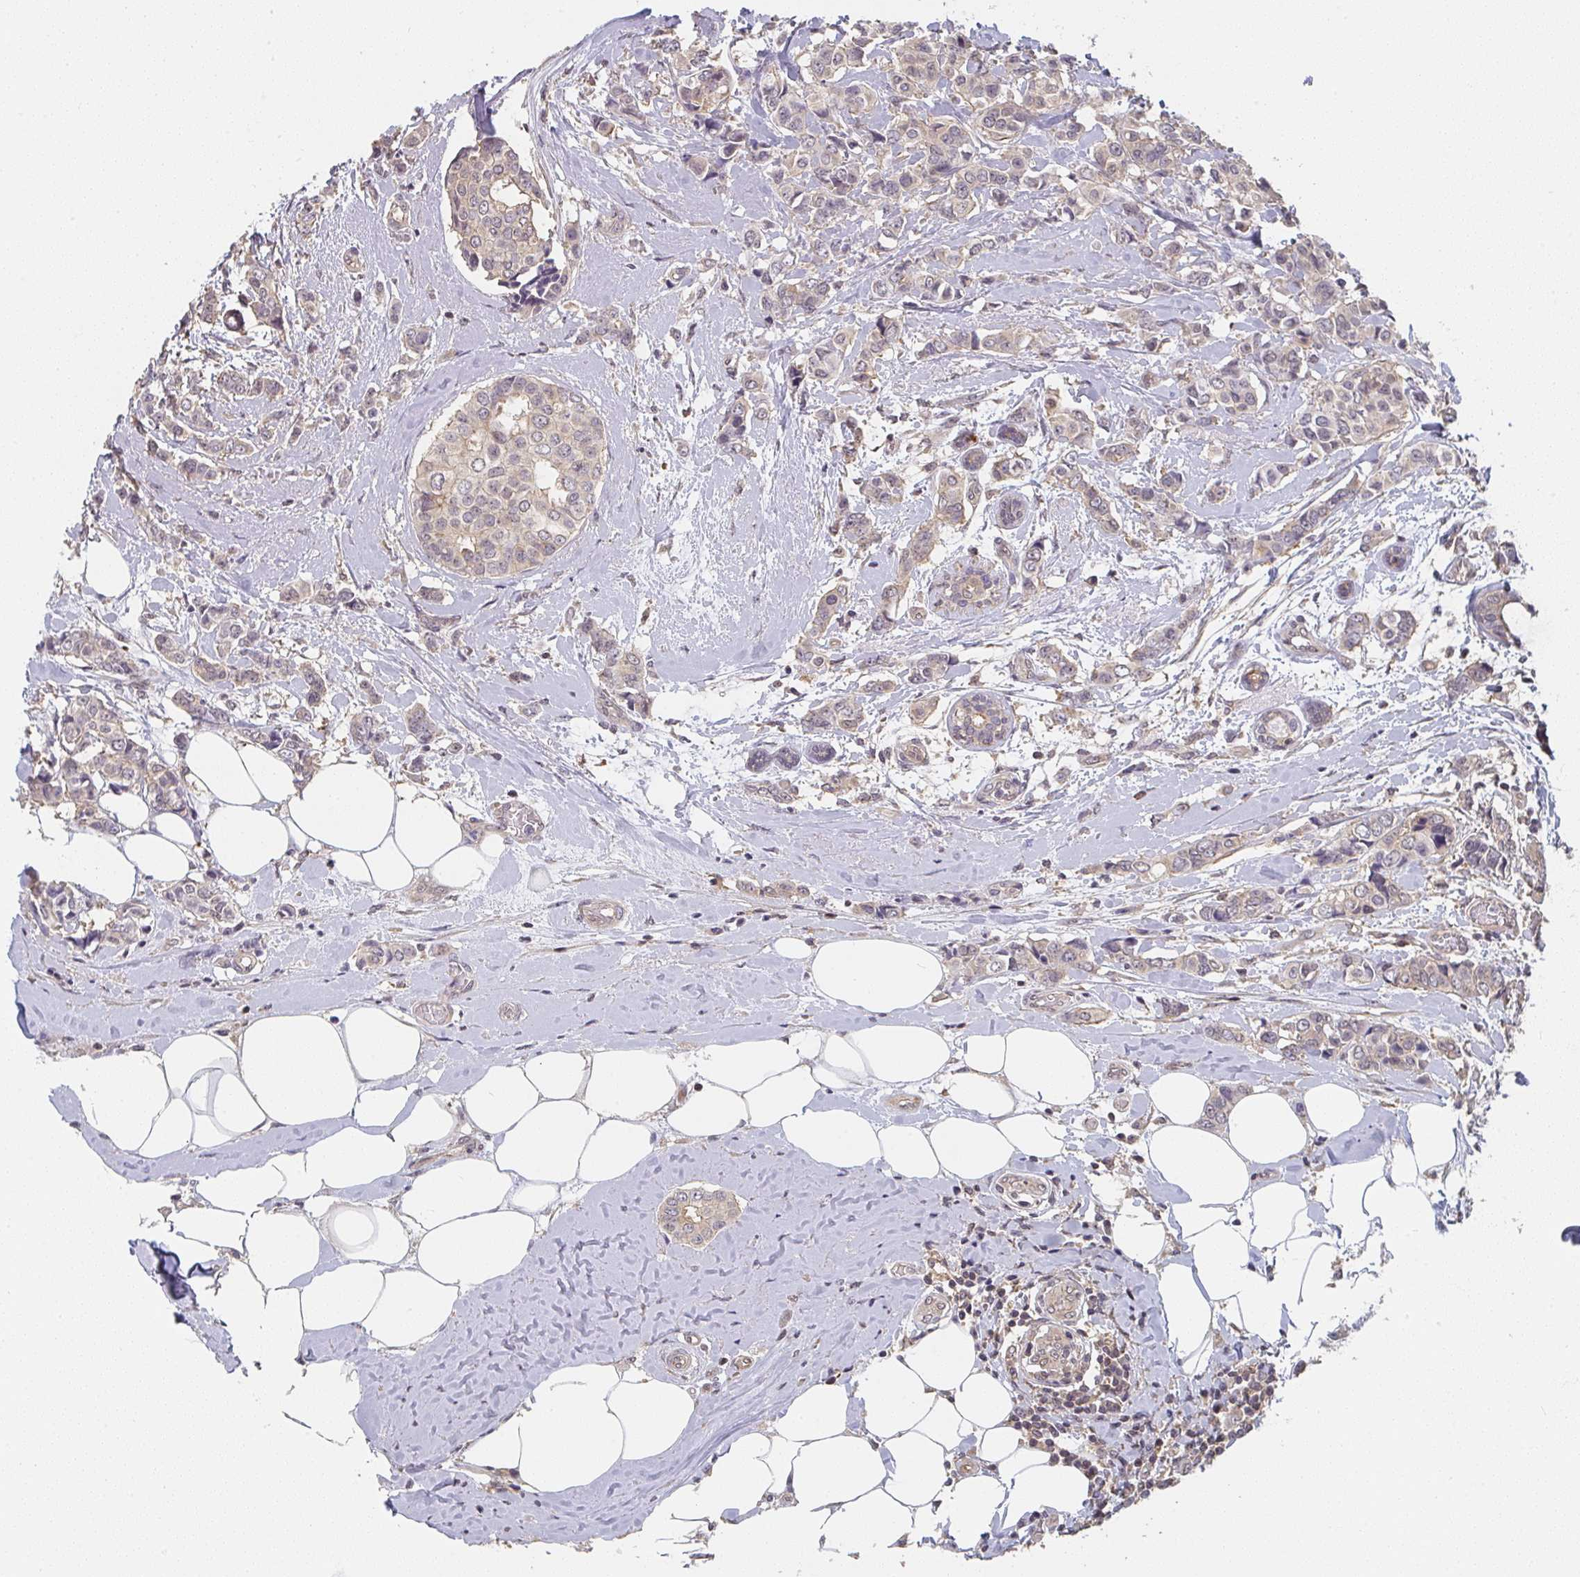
{"staining": {"intensity": "weak", "quantity": "<25%", "location": "cytoplasmic/membranous"}, "tissue": "breast cancer", "cell_type": "Tumor cells", "image_type": "cancer", "snomed": [{"axis": "morphology", "description": "Lobular carcinoma"}, {"axis": "topography", "description": "Breast"}], "caption": "Immunohistochemistry photomicrograph of neoplastic tissue: human breast lobular carcinoma stained with DAB displays no significant protein staining in tumor cells.", "gene": "RANGRF", "patient": {"sex": "female", "age": 51}}